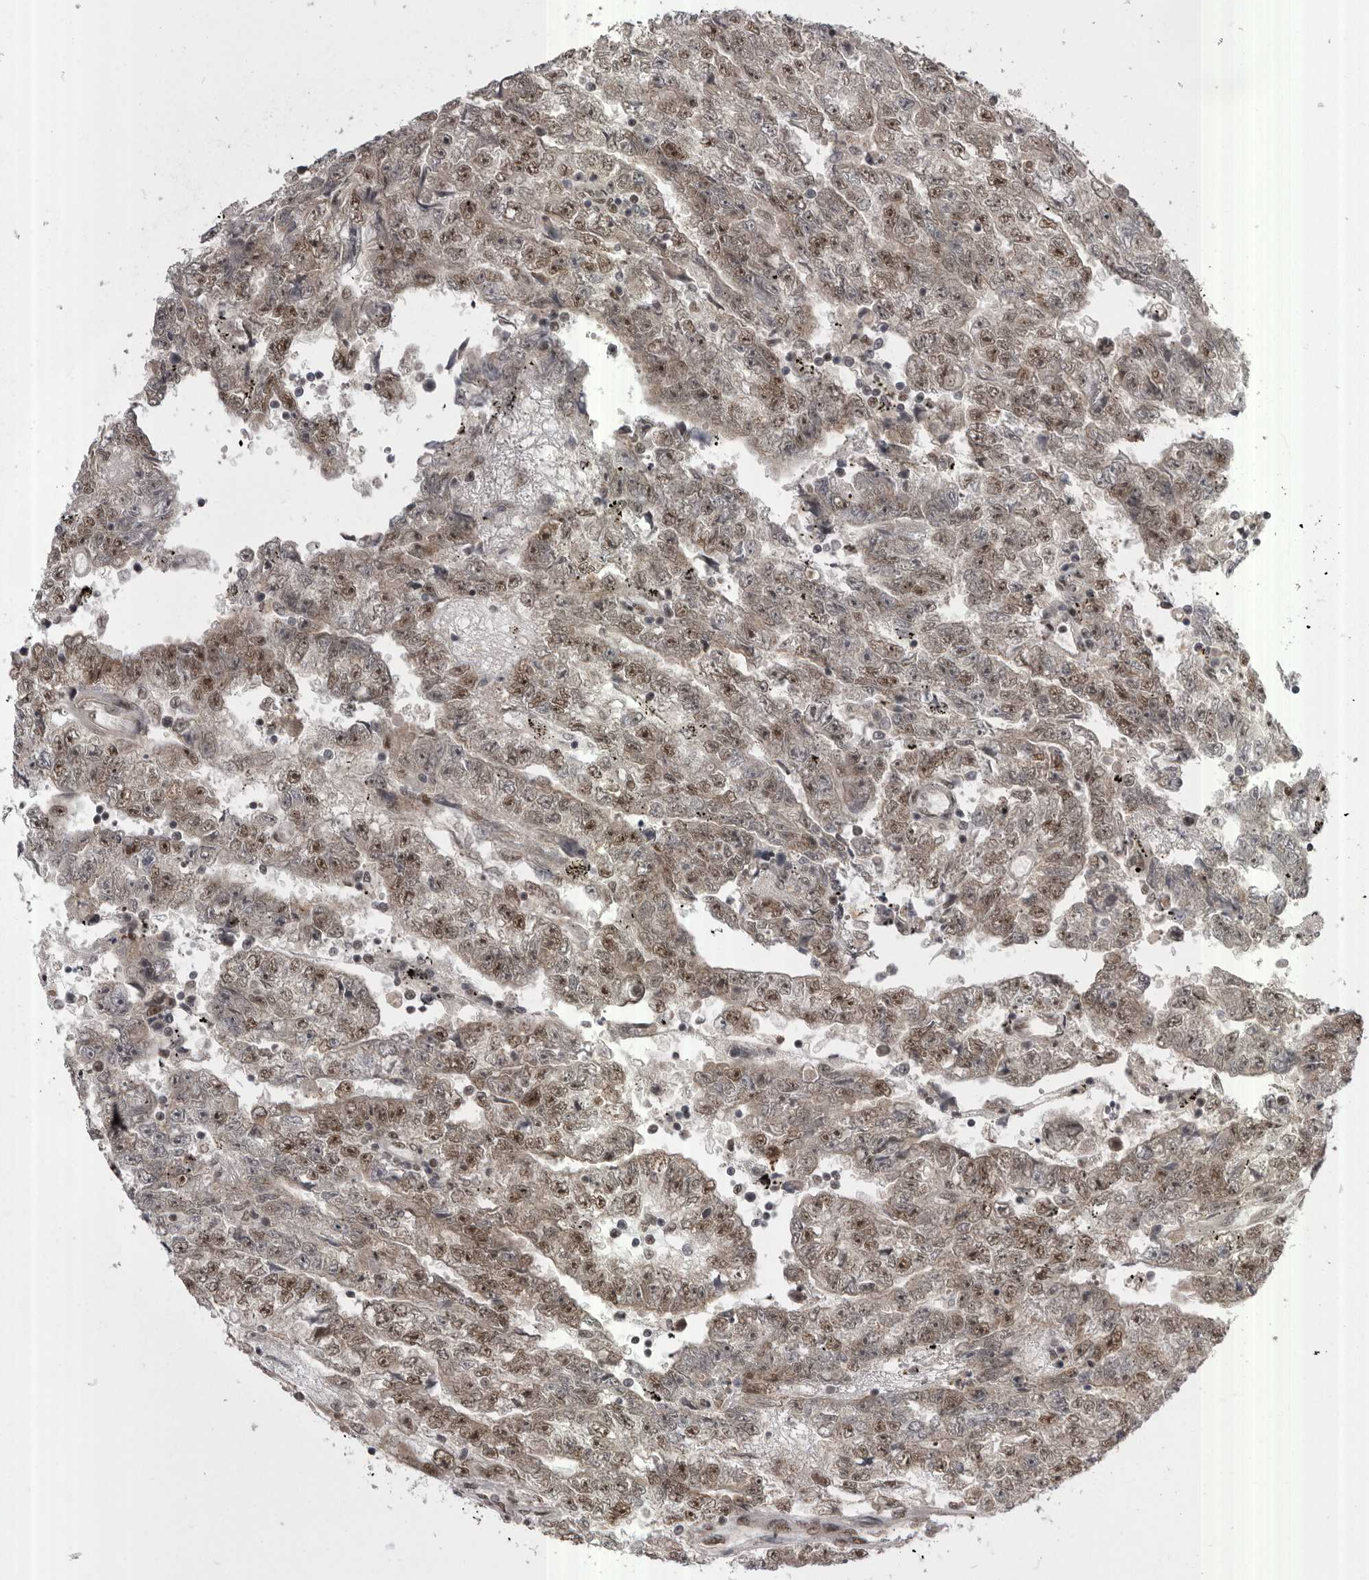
{"staining": {"intensity": "moderate", "quantity": ">75%", "location": "nuclear"}, "tissue": "testis cancer", "cell_type": "Tumor cells", "image_type": "cancer", "snomed": [{"axis": "morphology", "description": "Carcinoma, Embryonal, NOS"}, {"axis": "topography", "description": "Testis"}], "caption": "Immunohistochemistry (IHC) photomicrograph of neoplastic tissue: testis embryonal carcinoma stained using IHC exhibits medium levels of moderate protein expression localized specifically in the nuclear of tumor cells, appearing as a nuclear brown color.", "gene": "MEPCE", "patient": {"sex": "male", "age": 25}}